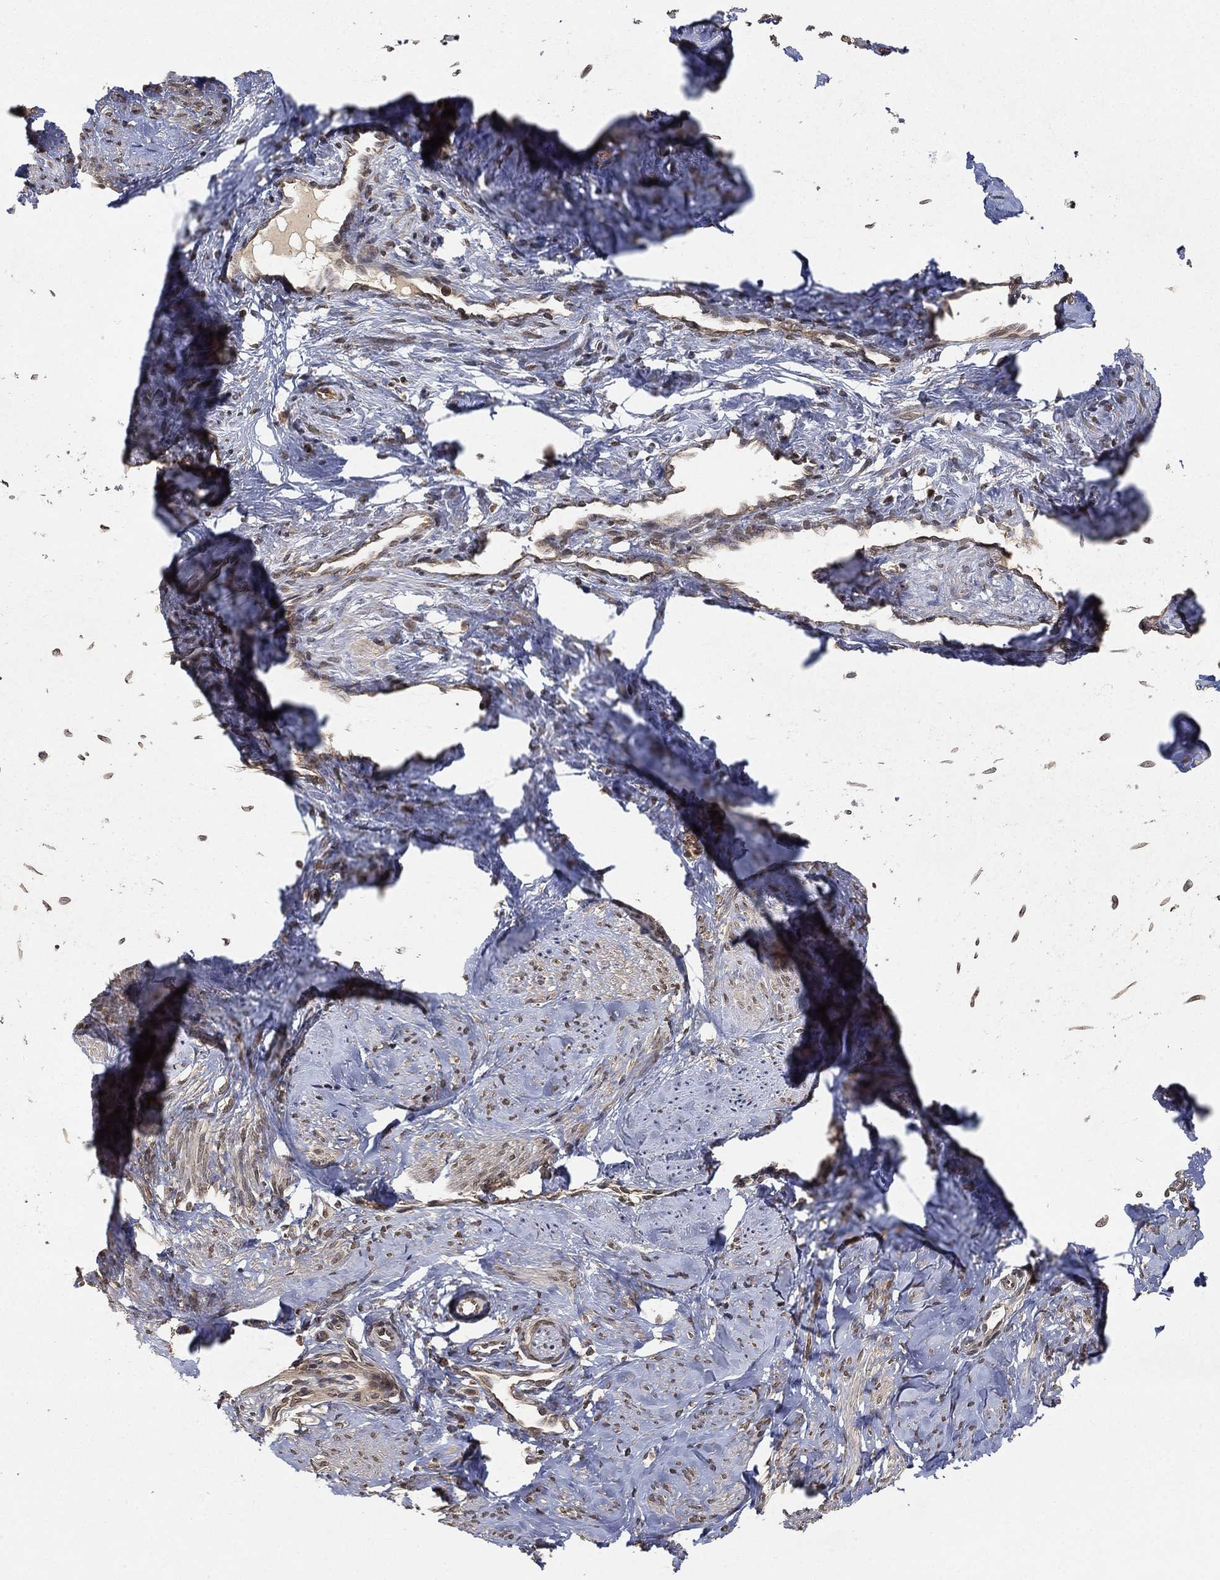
{"staining": {"intensity": "negative", "quantity": "none", "location": "none"}, "tissue": "smooth muscle", "cell_type": "Smooth muscle cells", "image_type": "normal", "snomed": [{"axis": "morphology", "description": "Normal tissue, NOS"}, {"axis": "topography", "description": "Smooth muscle"}], "caption": "This micrograph is of unremarkable smooth muscle stained with immunohistochemistry to label a protein in brown with the nuclei are counter-stained blue. There is no expression in smooth muscle cells.", "gene": "UBA5", "patient": {"sex": "female", "age": 48}}